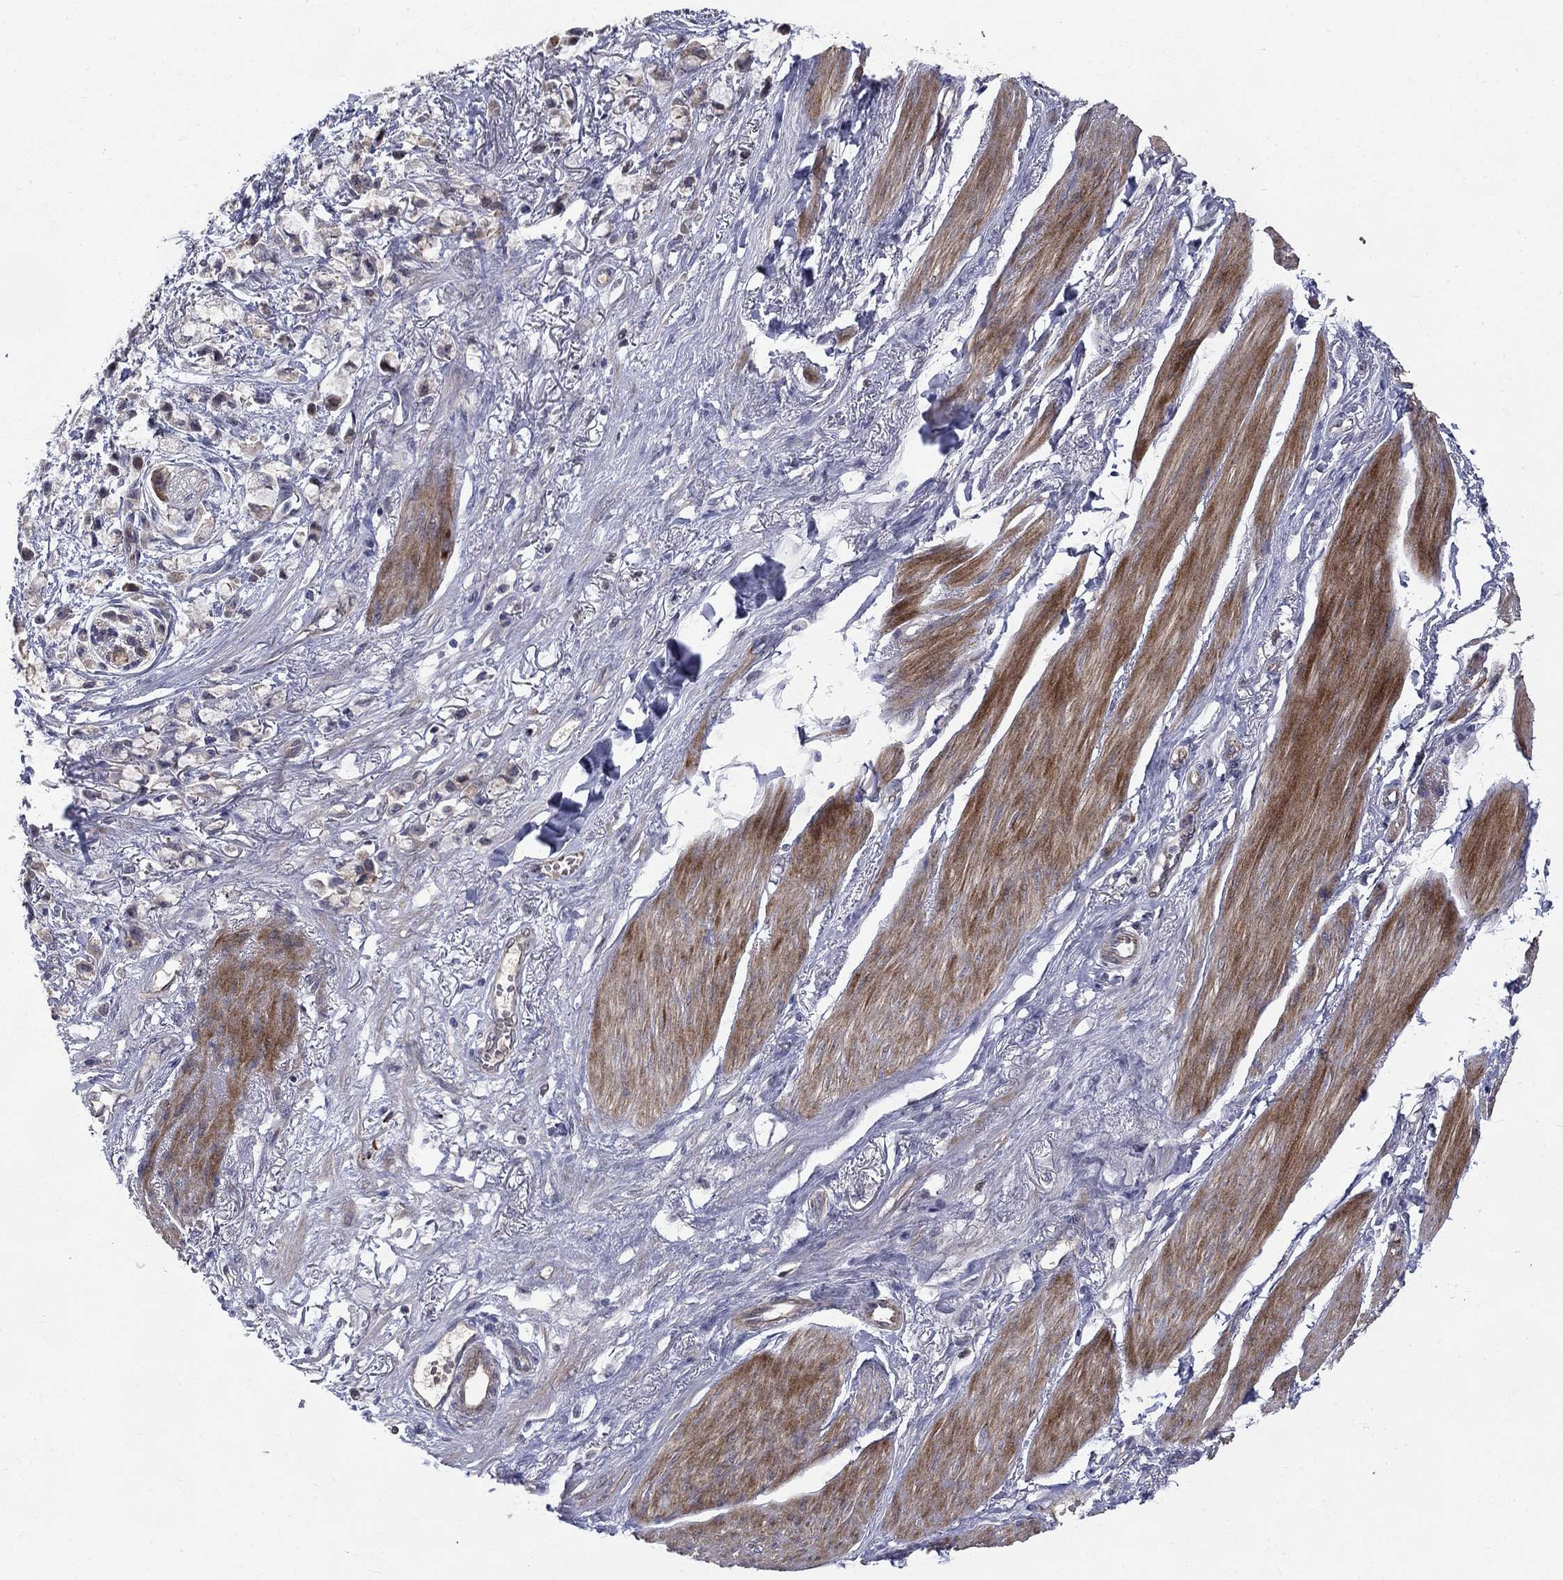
{"staining": {"intensity": "weak", "quantity": "25%-75%", "location": "cytoplasmic/membranous"}, "tissue": "stomach cancer", "cell_type": "Tumor cells", "image_type": "cancer", "snomed": [{"axis": "morphology", "description": "Adenocarcinoma, NOS"}, {"axis": "topography", "description": "Stomach"}], "caption": "Immunohistochemical staining of human stomach cancer reveals weak cytoplasmic/membranous protein positivity in about 25%-75% of tumor cells.", "gene": "SLC1A1", "patient": {"sex": "female", "age": 81}}